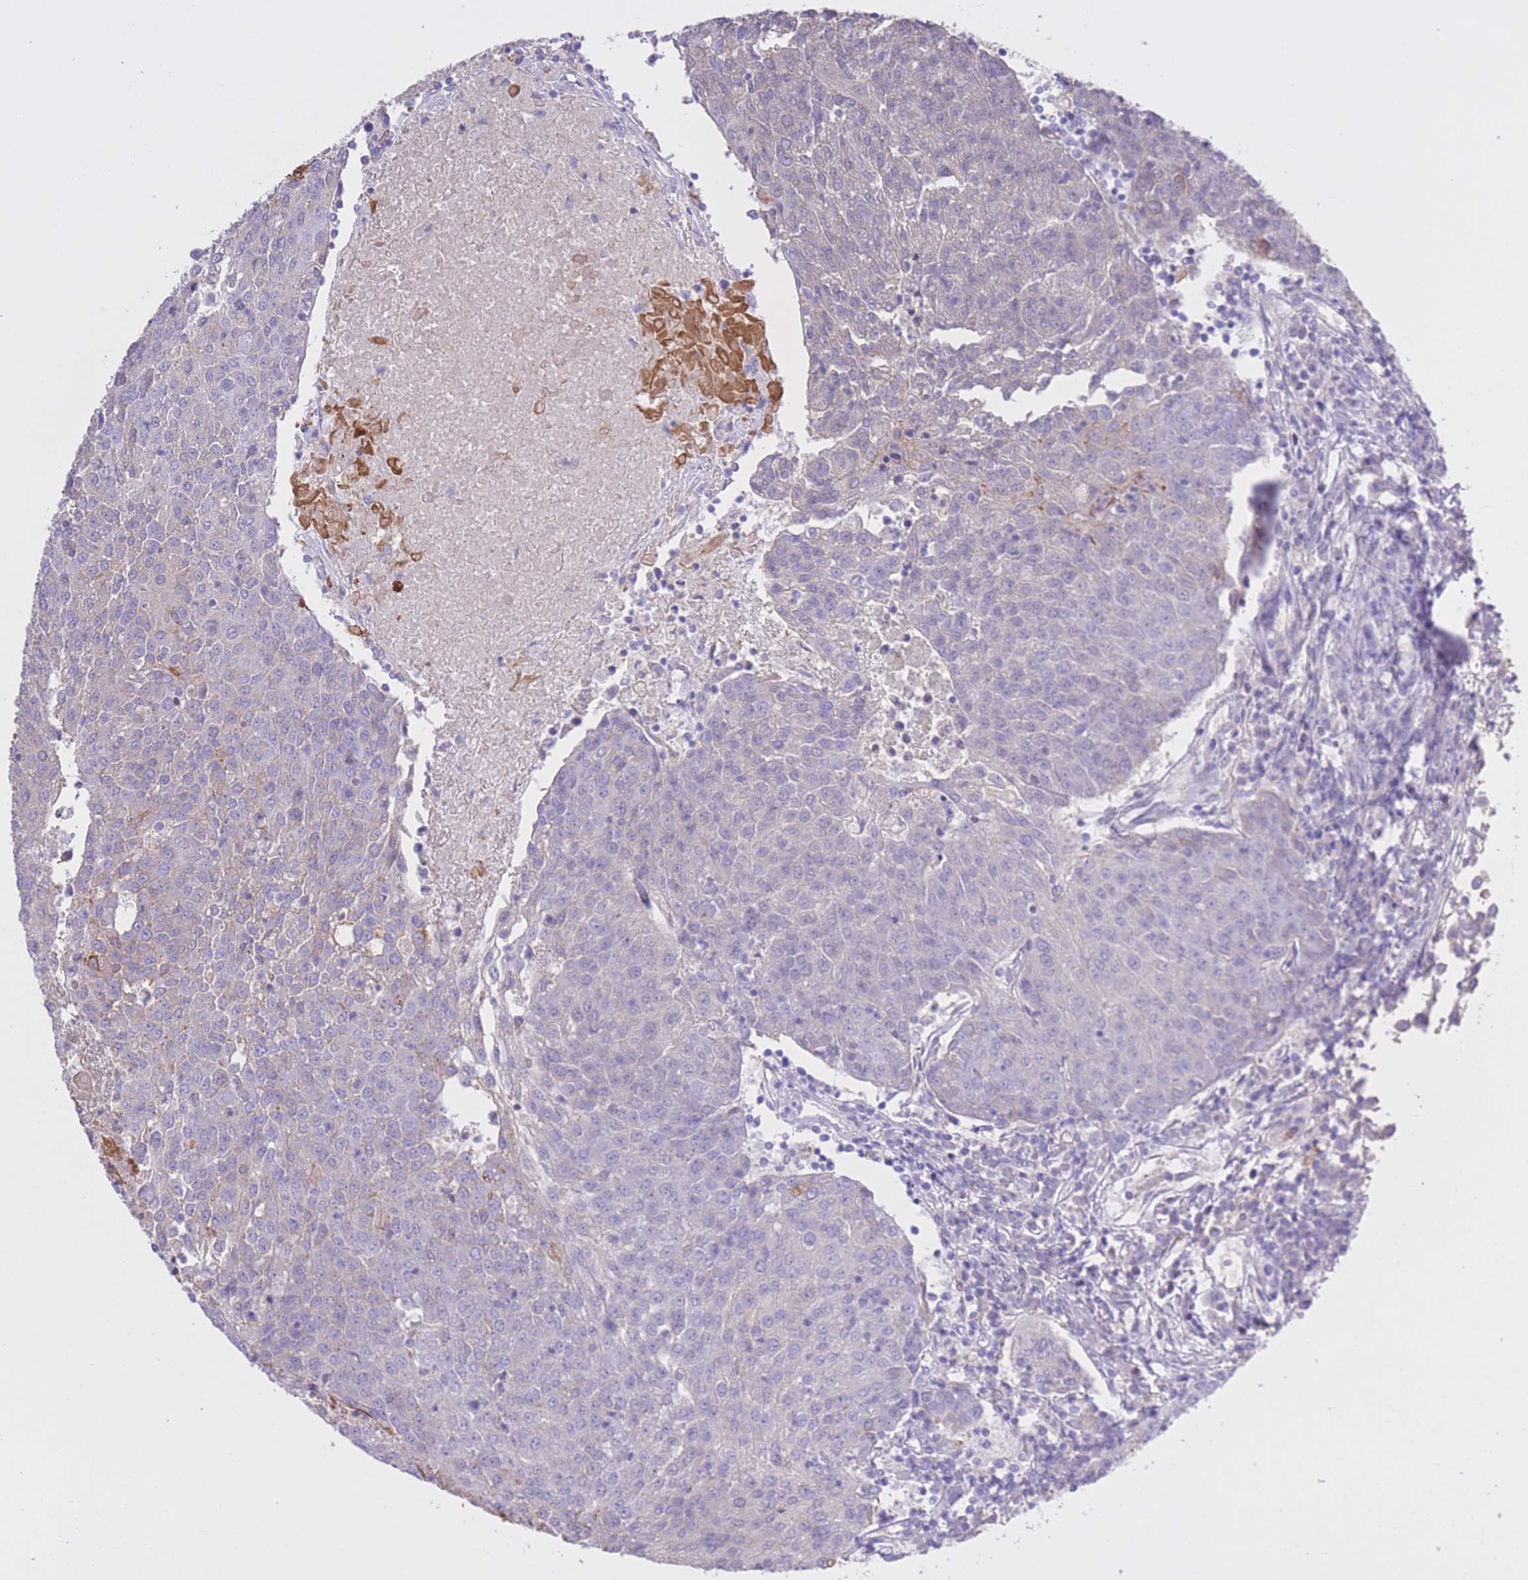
{"staining": {"intensity": "negative", "quantity": "none", "location": "none"}, "tissue": "urothelial cancer", "cell_type": "Tumor cells", "image_type": "cancer", "snomed": [{"axis": "morphology", "description": "Urothelial carcinoma, High grade"}, {"axis": "topography", "description": "Urinary bladder"}], "caption": "Histopathology image shows no significant protein expression in tumor cells of urothelial cancer.", "gene": "AP3S2", "patient": {"sex": "female", "age": 85}}